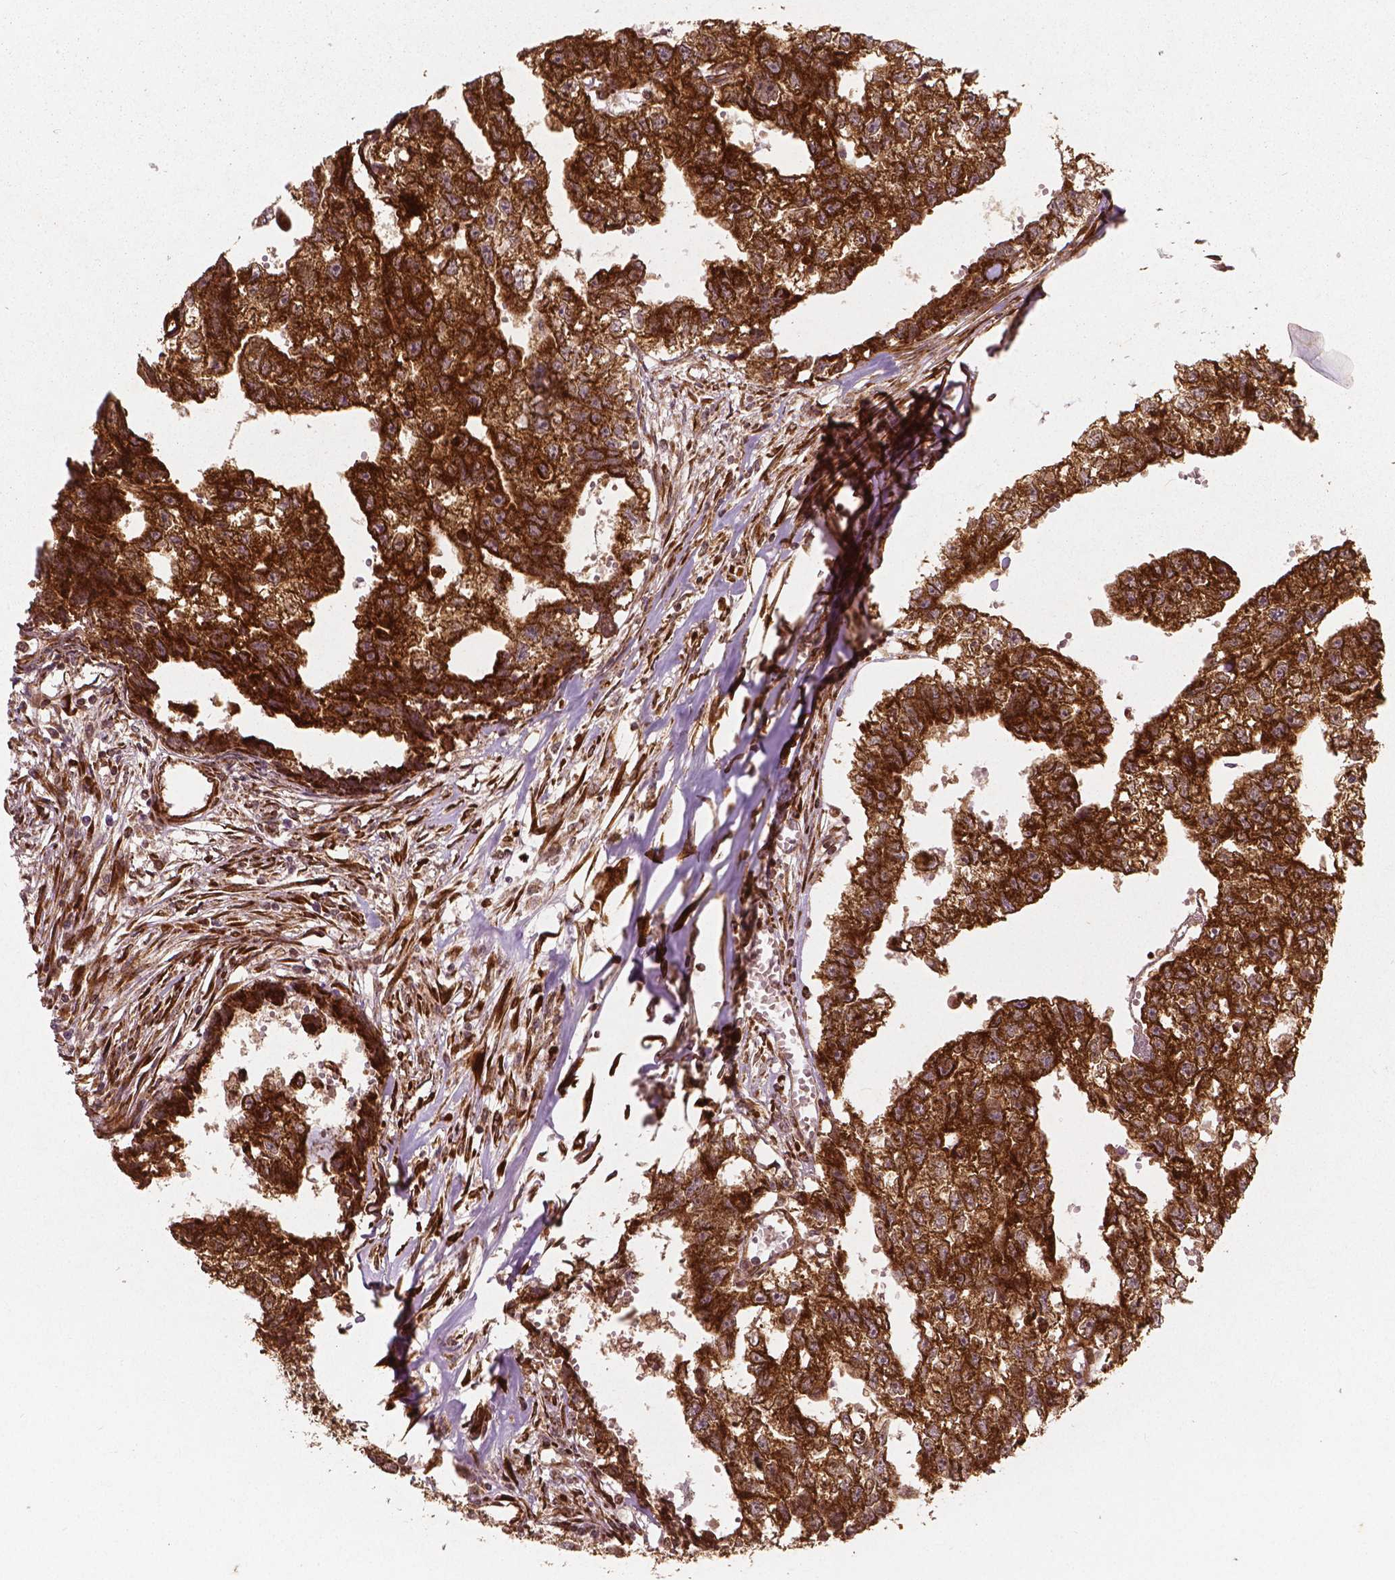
{"staining": {"intensity": "strong", "quantity": ">75%", "location": "cytoplasmic/membranous"}, "tissue": "testis cancer", "cell_type": "Tumor cells", "image_type": "cancer", "snomed": [{"axis": "morphology", "description": "Carcinoma, Embryonal, NOS"}, {"axis": "morphology", "description": "Teratoma, malignant, NOS"}, {"axis": "topography", "description": "Testis"}], "caption": "This histopathology image displays testis cancer (embryonal carcinoma) stained with IHC to label a protein in brown. The cytoplasmic/membranous of tumor cells show strong positivity for the protein. Nuclei are counter-stained blue.", "gene": "PGAM5", "patient": {"sex": "male", "age": 44}}